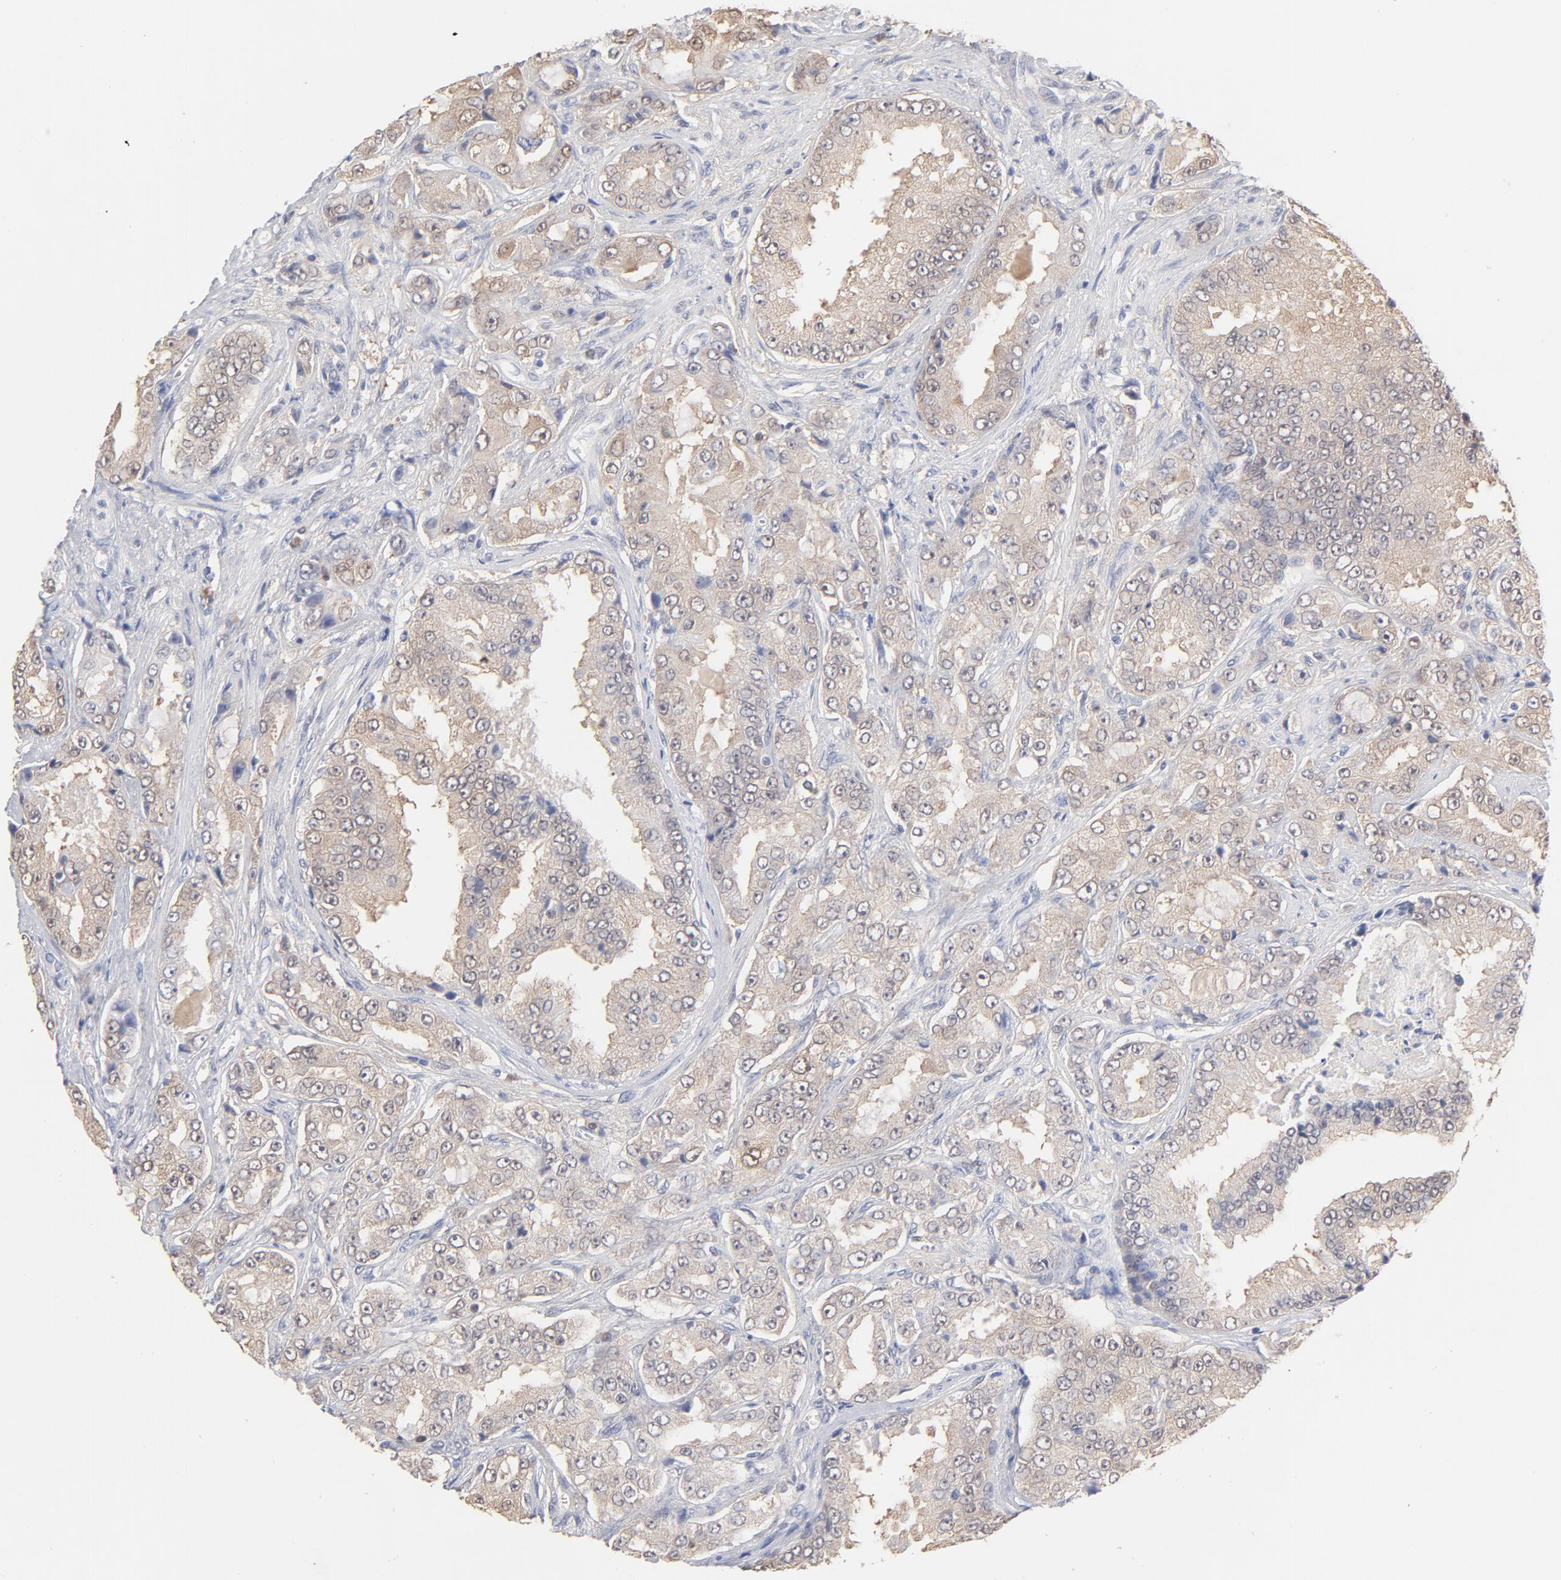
{"staining": {"intensity": "weak", "quantity": "25%-75%", "location": "cytoplasmic/membranous"}, "tissue": "prostate cancer", "cell_type": "Tumor cells", "image_type": "cancer", "snomed": [{"axis": "morphology", "description": "Adenocarcinoma, High grade"}, {"axis": "topography", "description": "Prostate"}], "caption": "A brown stain labels weak cytoplasmic/membranous expression of a protein in prostate cancer tumor cells.", "gene": "MIF", "patient": {"sex": "male", "age": 73}}